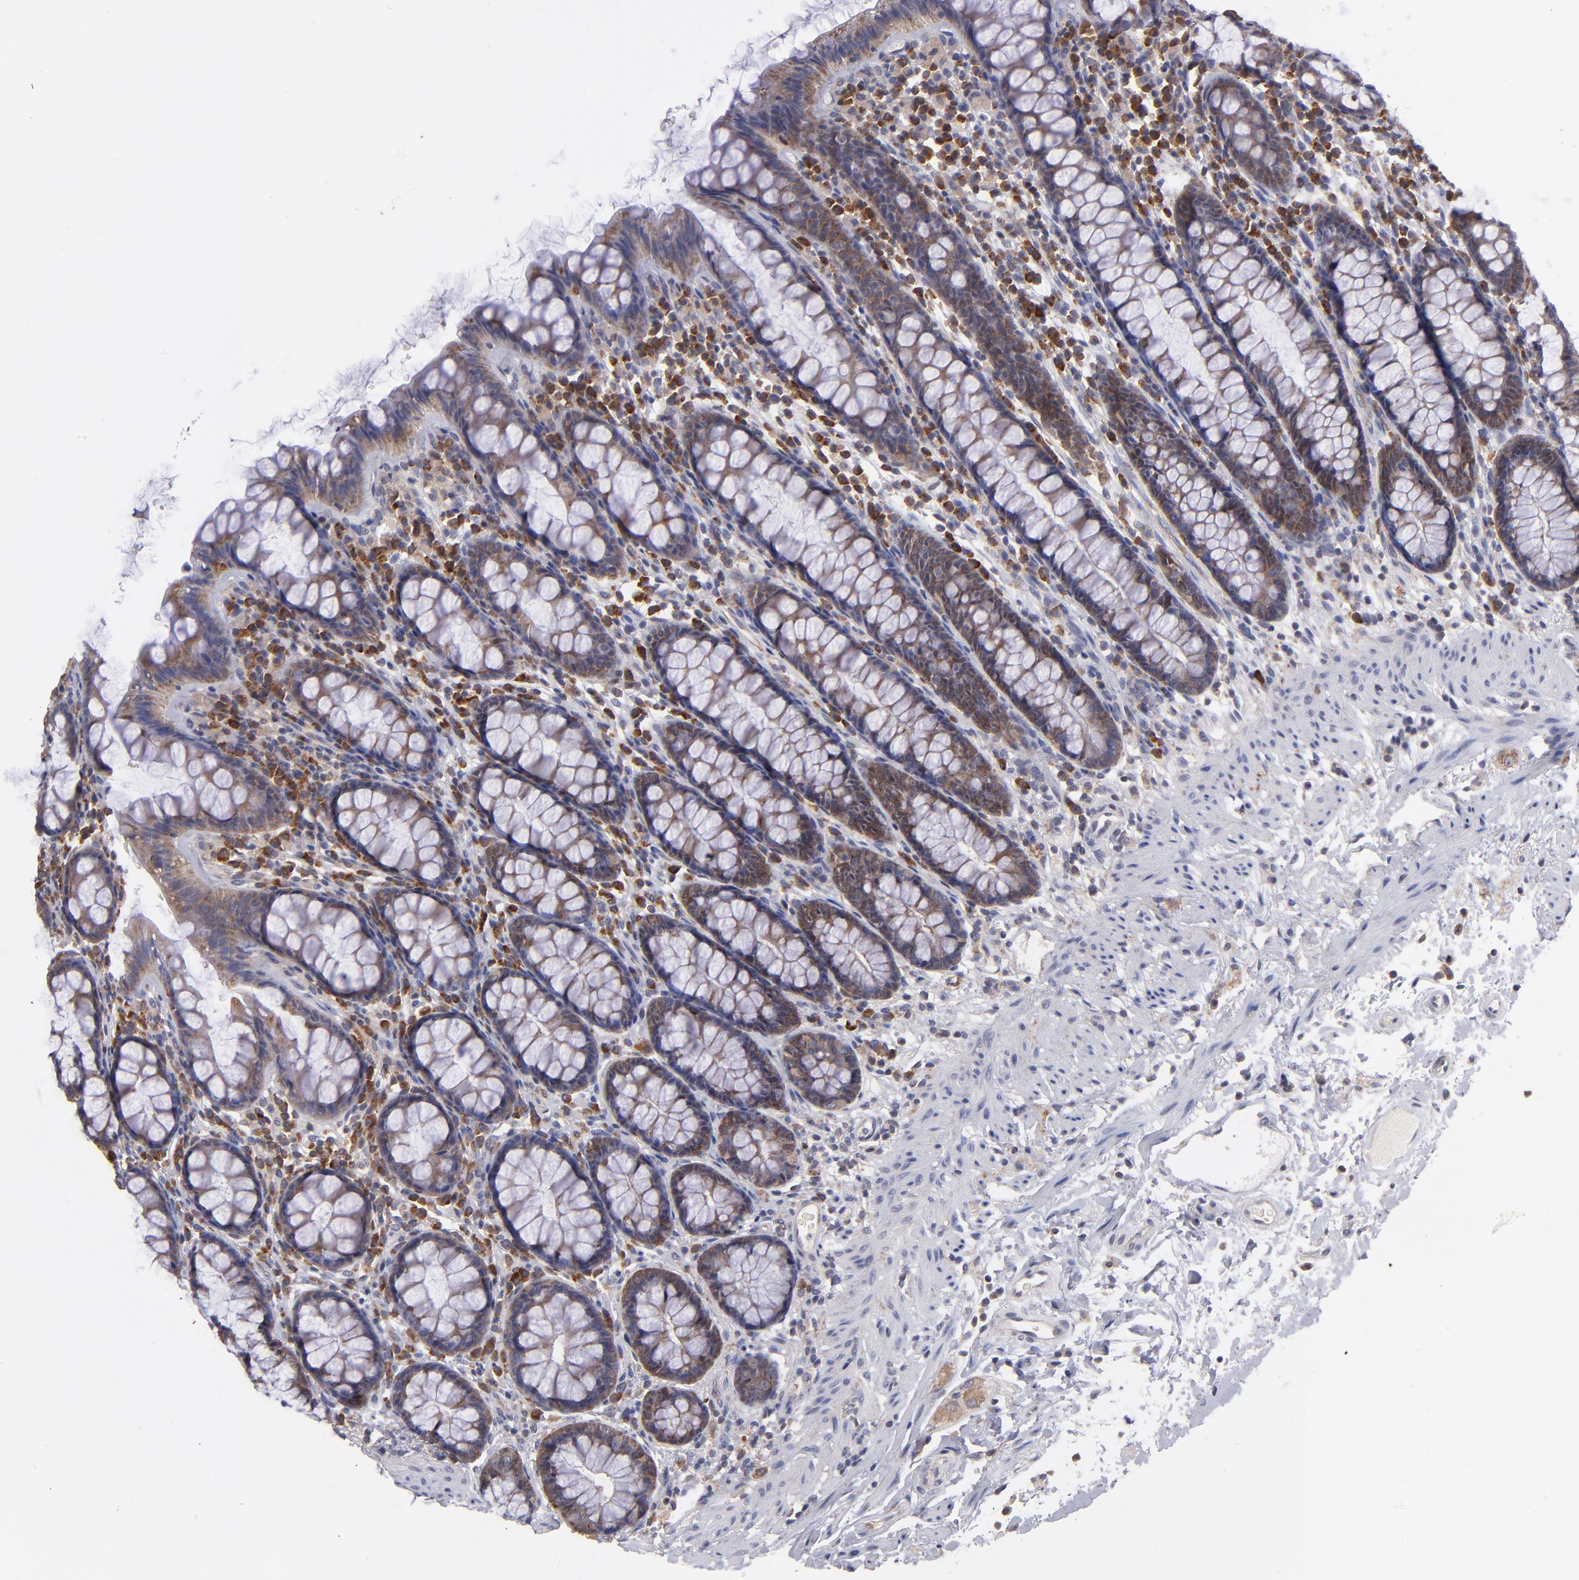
{"staining": {"intensity": "weak", "quantity": ">75%", "location": "cytoplasmic/membranous"}, "tissue": "rectum", "cell_type": "Glandular cells", "image_type": "normal", "snomed": [{"axis": "morphology", "description": "Normal tissue, NOS"}, {"axis": "topography", "description": "Rectum"}], "caption": "Immunohistochemical staining of benign rectum reveals low levels of weak cytoplasmic/membranous expression in approximately >75% of glandular cells.", "gene": "EIF3L", "patient": {"sex": "male", "age": 92}}